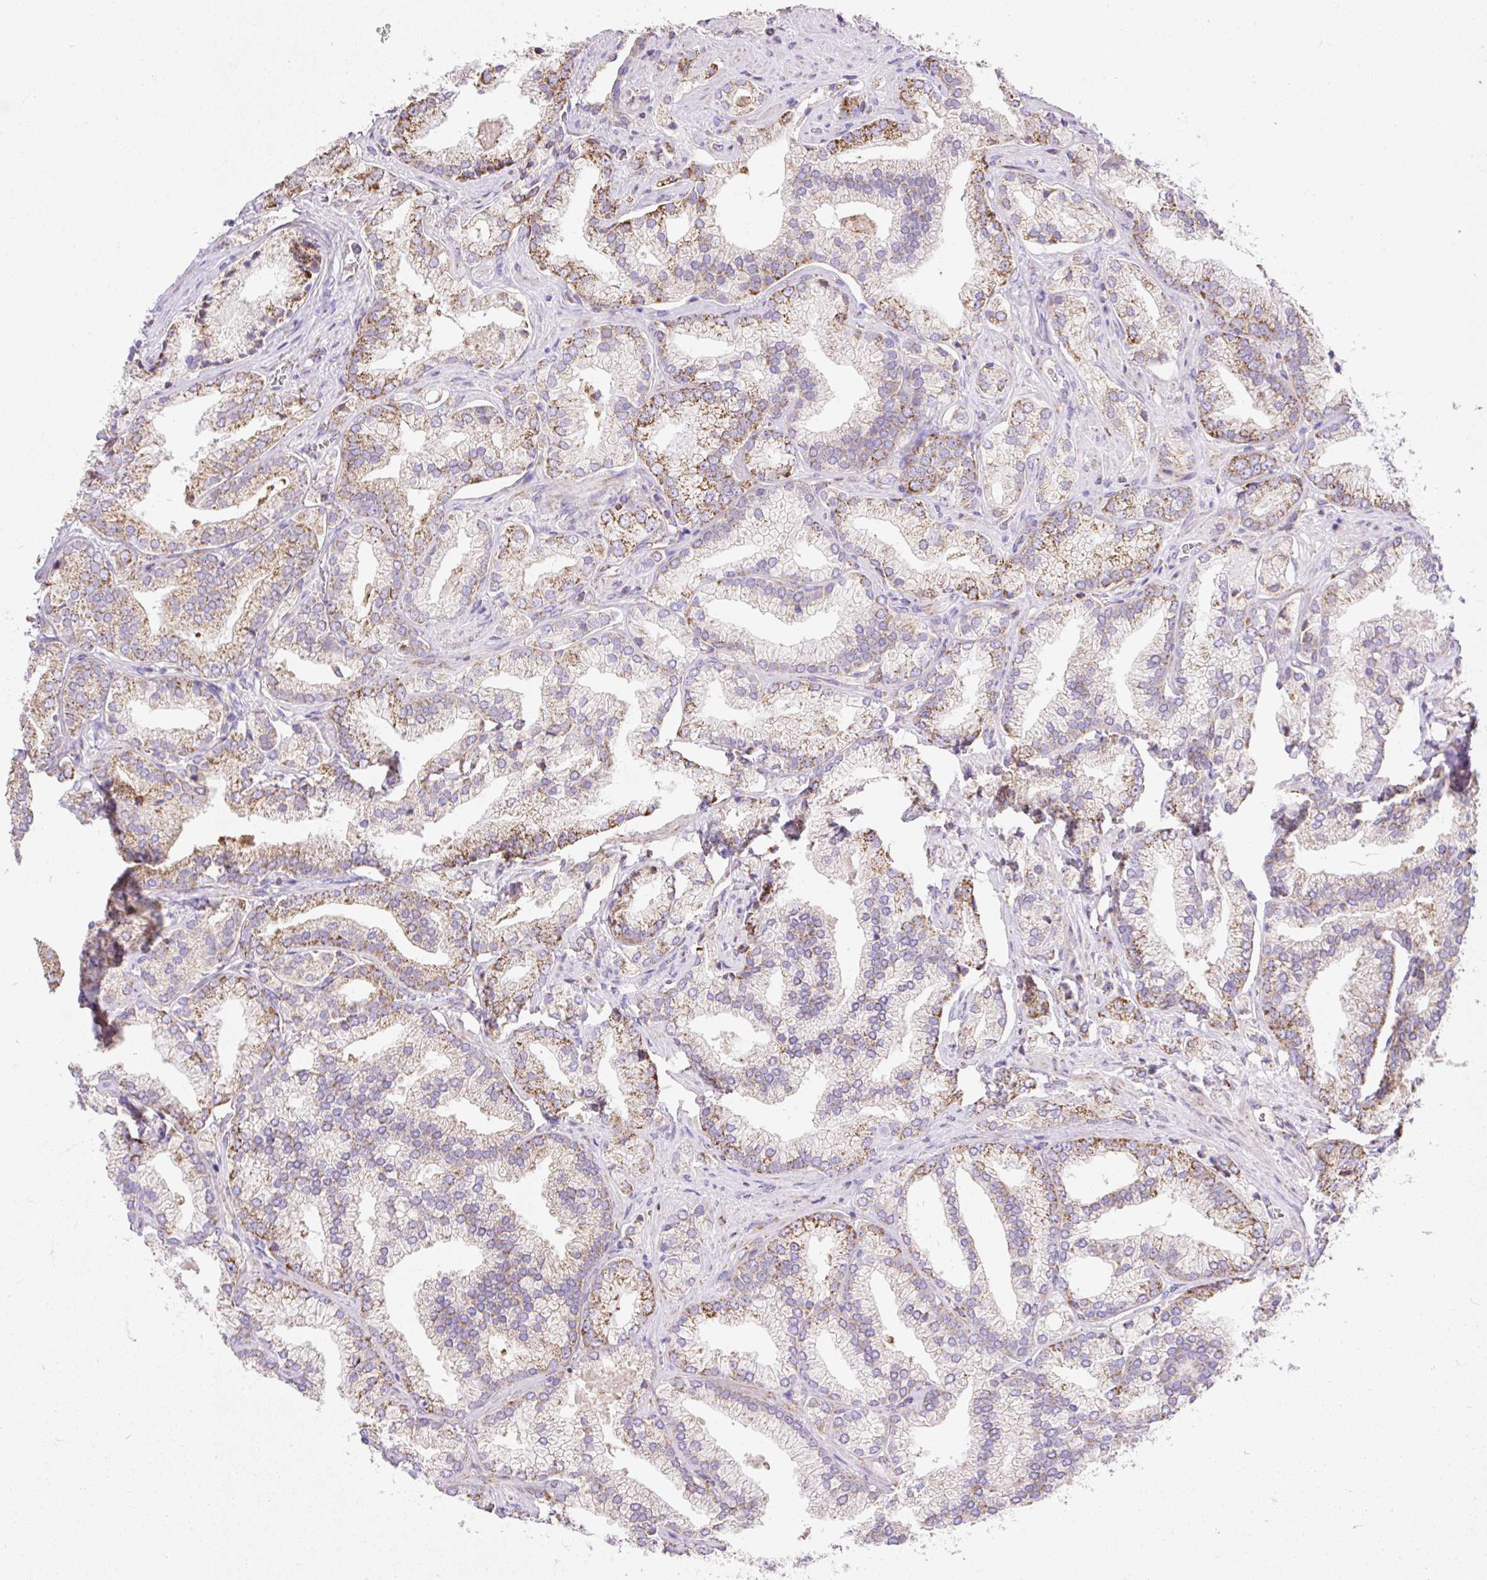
{"staining": {"intensity": "moderate", "quantity": ">75%", "location": "cytoplasmic/membranous"}, "tissue": "prostate cancer", "cell_type": "Tumor cells", "image_type": "cancer", "snomed": [{"axis": "morphology", "description": "Adenocarcinoma, High grade"}, {"axis": "topography", "description": "Prostate"}], "caption": "High-magnification brightfield microscopy of prostate adenocarcinoma (high-grade) stained with DAB (brown) and counterstained with hematoxylin (blue). tumor cells exhibit moderate cytoplasmic/membranous expression is seen in approximately>75% of cells.", "gene": "DAAM2", "patient": {"sex": "male", "age": 68}}